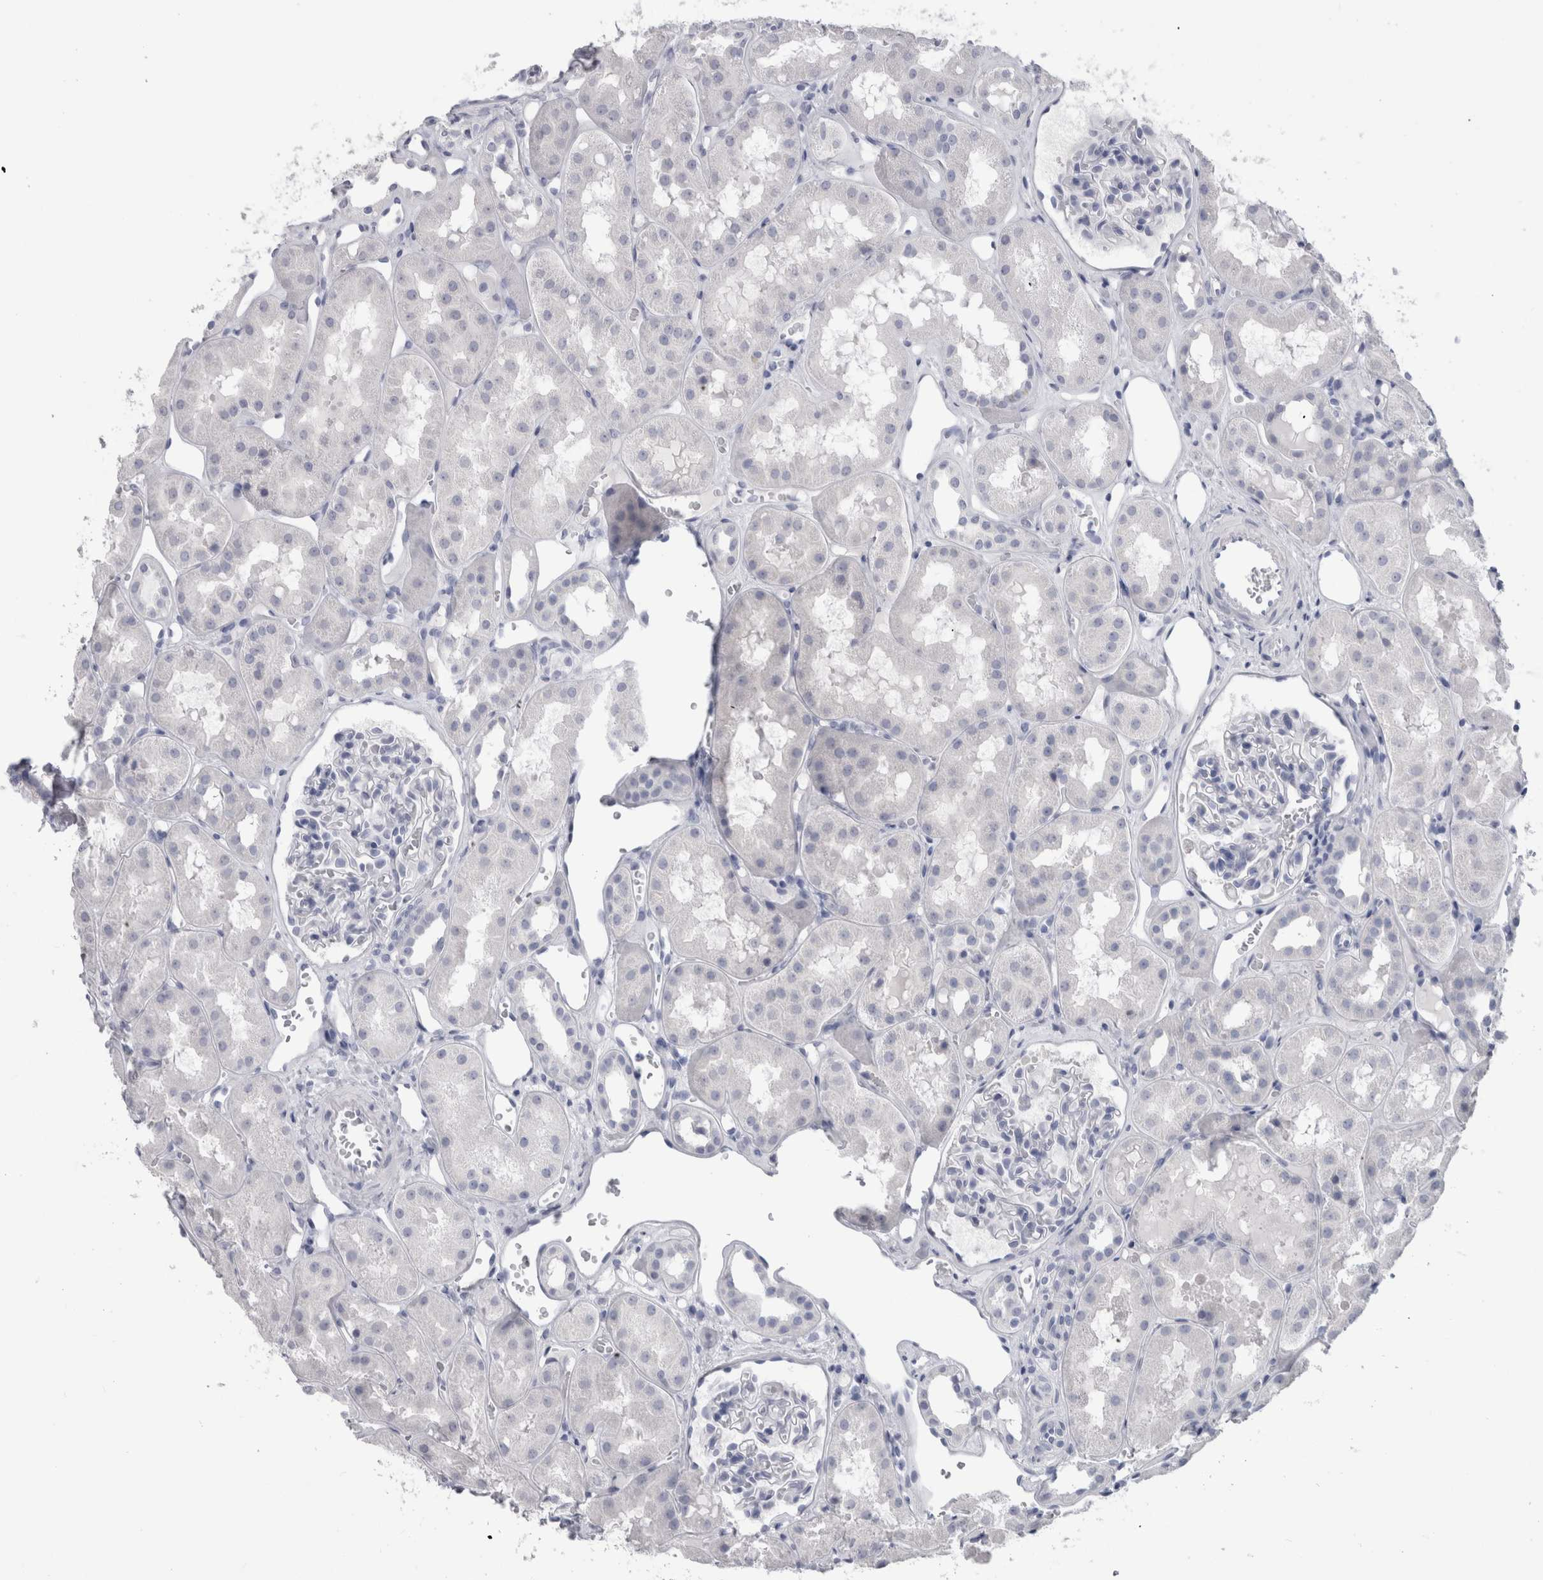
{"staining": {"intensity": "negative", "quantity": "none", "location": "none"}, "tissue": "kidney", "cell_type": "Cells in glomeruli", "image_type": "normal", "snomed": [{"axis": "morphology", "description": "Normal tissue, NOS"}, {"axis": "topography", "description": "Kidney"}], "caption": "There is no significant positivity in cells in glomeruli of kidney. The staining was performed using DAB to visualize the protein expression in brown, while the nuclei were stained in blue with hematoxylin (Magnification: 20x).", "gene": "PTH", "patient": {"sex": "male", "age": 16}}